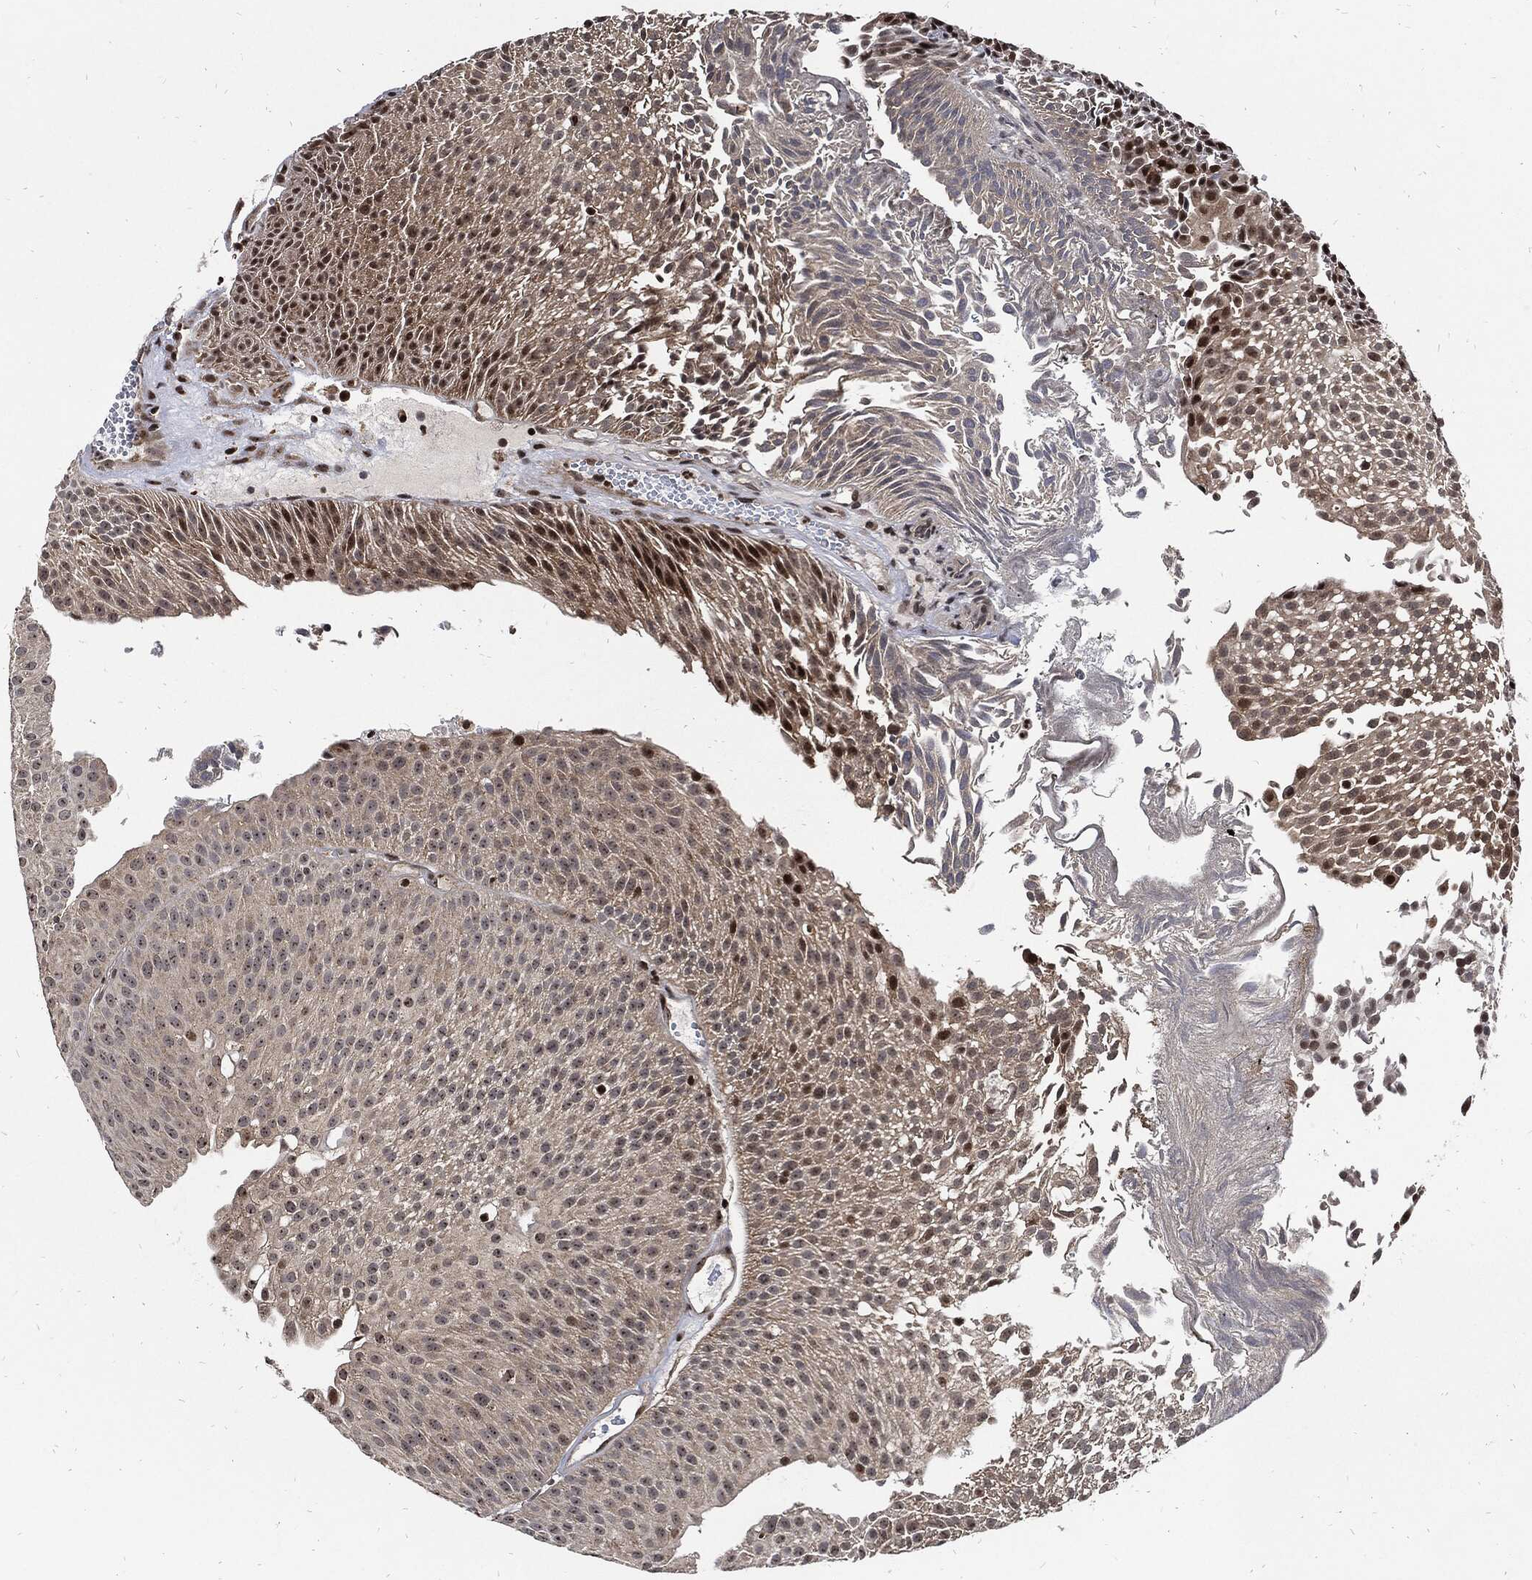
{"staining": {"intensity": "strong", "quantity": "<25%", "location": "nuclear"}, "tissue": "urothelial cancer", "cell_type": "Tumor cells", "image_type": "cancer", "snomed": [{"axis": "morphology", "description": "Urothelial carcinoma, Low grade"}, {"axis": "topography", "description": "Urinary bladder"}], "caption": "Immunohistochemistry of human urothelial carcinoma (low-grade) exhibits medium levels of strong nuclear expression in about <25% of tumor cells.", "gene": "ZNF775", "patient": {"sex": "male", "age": 65}}